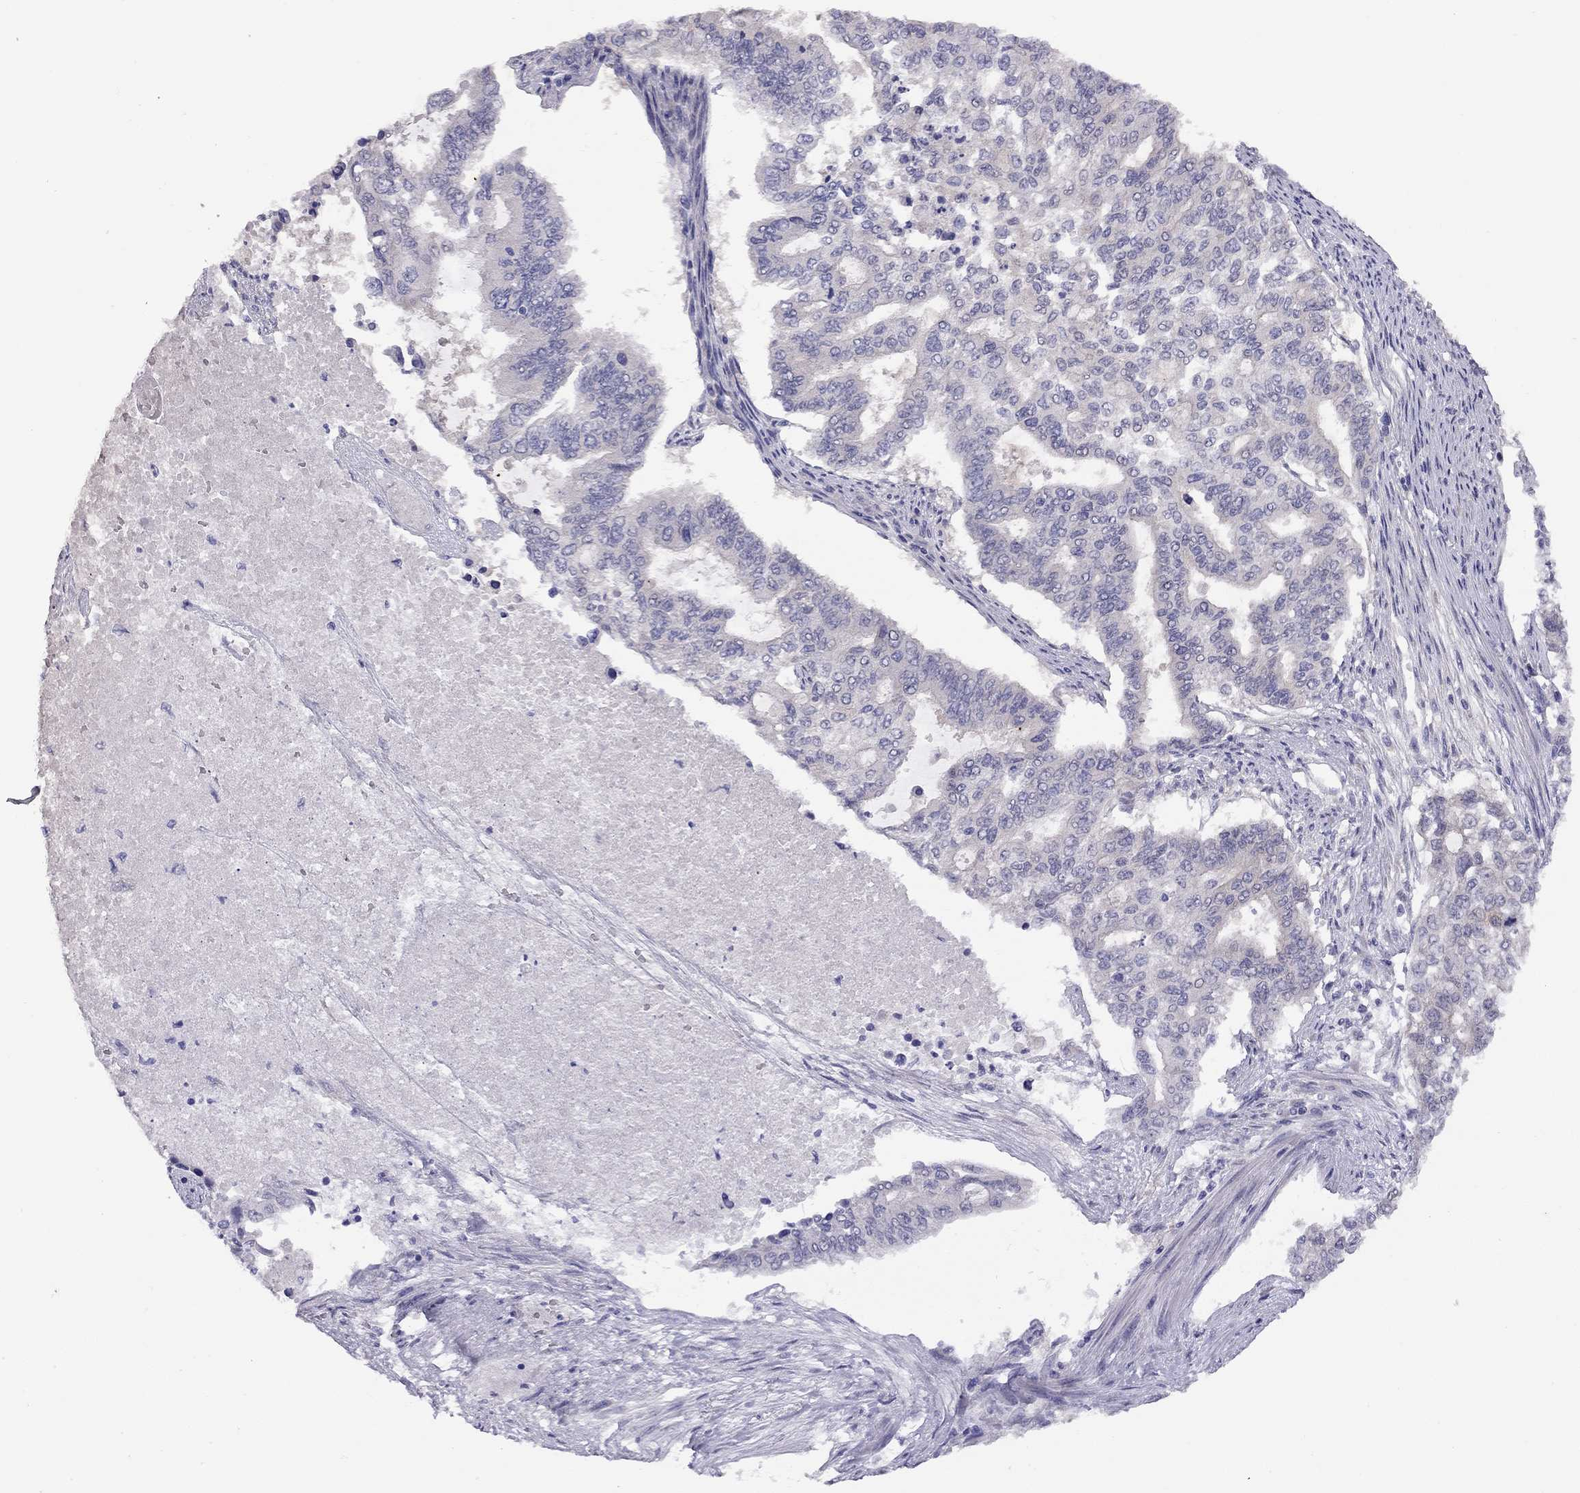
{"staining": {"intensity": "negative", "quantity": "none", "location": "none"}, "tissue": "endometrial cancer", "cell_type": "Tumor cells", "image_type": "cancer", "snomed": [{"axis": "morphology", "description": "Adenocarcinoma, NOS"}, {"axis": "topography", "description": "Uterus"}], "caption": "An image of endometrial adenocarcinoma stained for a protein demonstrates no brown staining in tumor cells. (DAB immunohistochemistry visualized using brightfield microscopy, high magnification).", "gene": "CPNE4", "patient": {"sex": "female", "age": 59}}